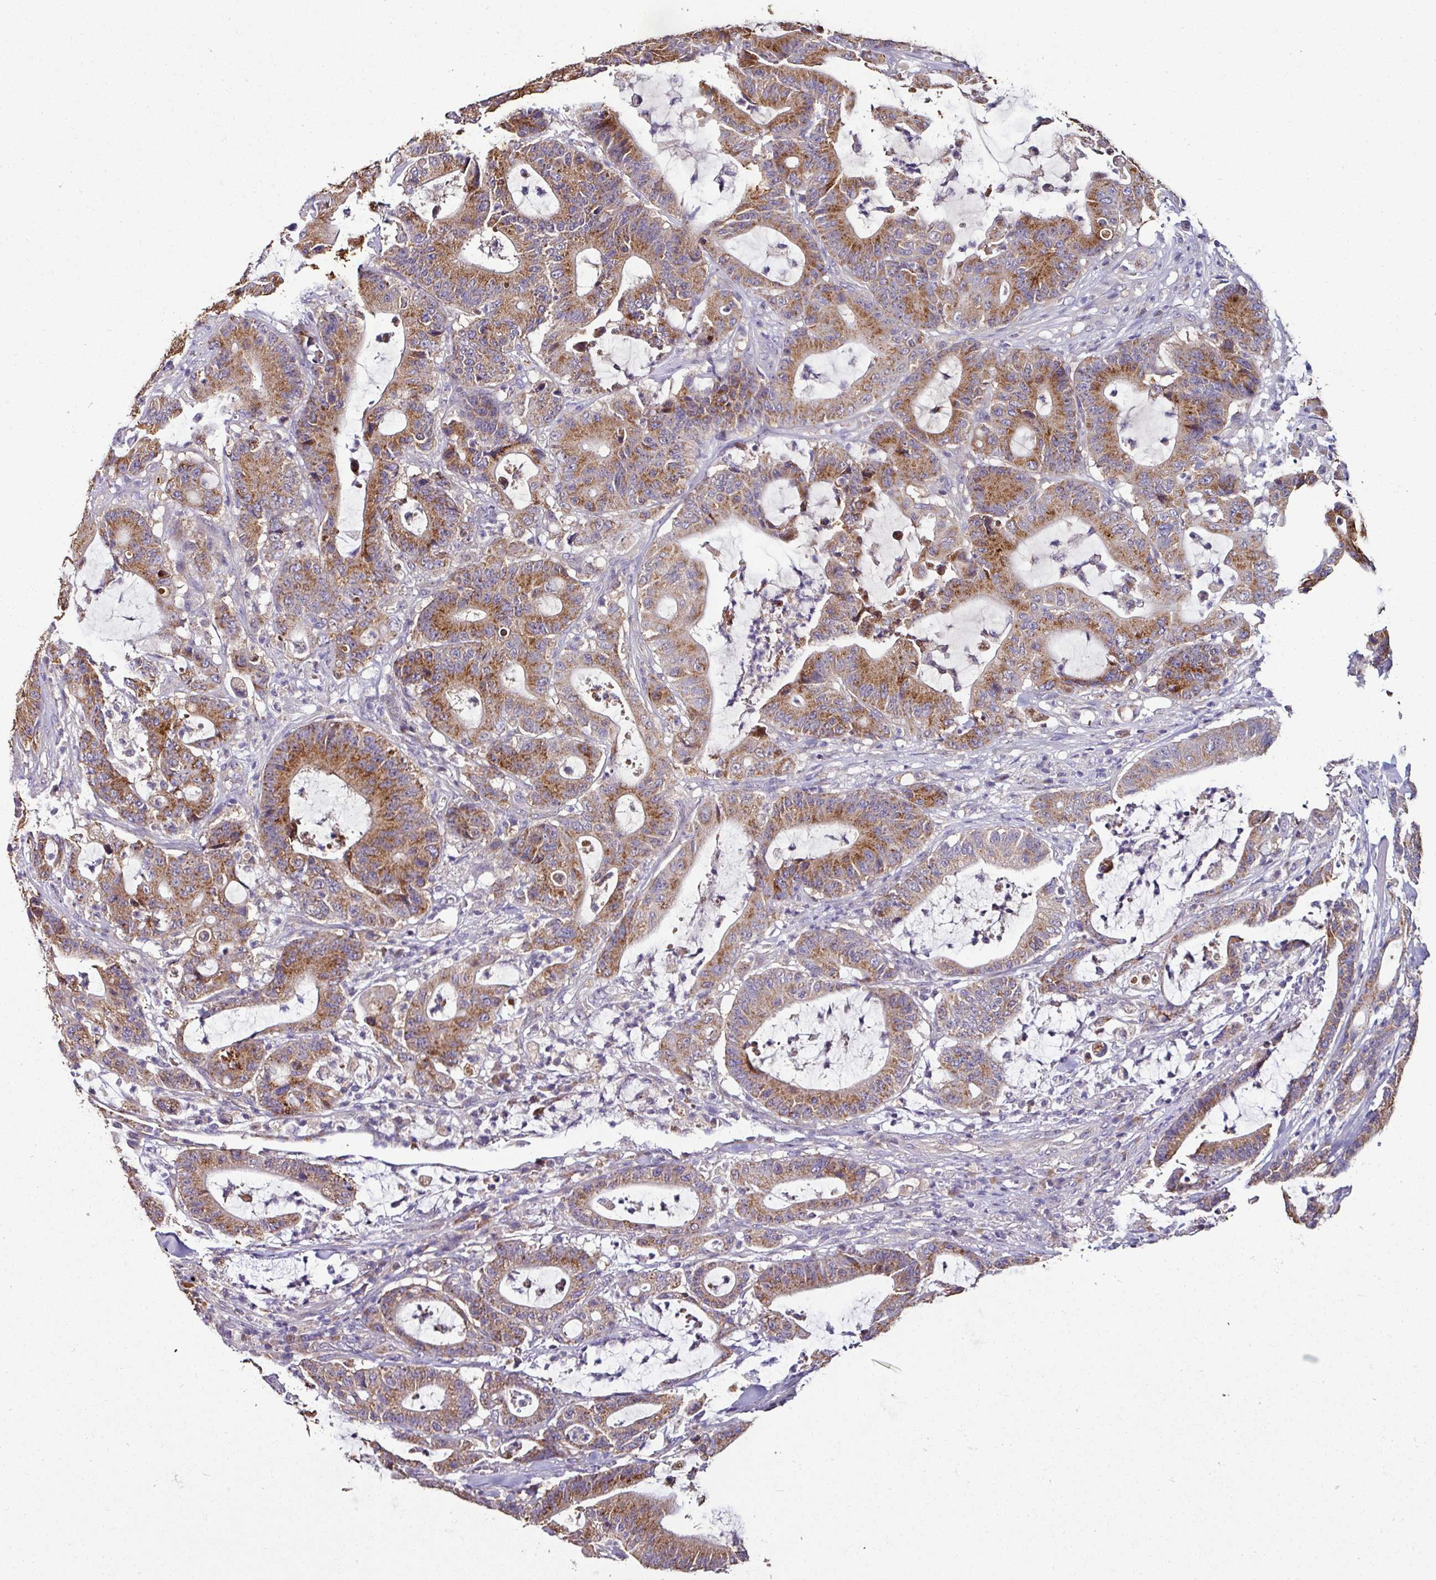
{"staining": {"intensity": "moderate", "quantity": ">75%", "location": "cytoplasmic/membranous"}, "tissue": "colorectal cancer", "cell_type": "Tumor cells", "image_type": "cancer", "snomed": [{"axis": "morphology", "description": "Adenocarcinoma, NOS"}, {"axis": "topography", "description": "Colon"}], "caption": "Immunohistochemical staining of colorectal adenocarcinoma exhibits medium levels of moderate cytoplasmic/membranous protein positivity in approximately >75% of tumor cells.", "gene": "CPD", "patient": {"sex": "female", "age": 84}}